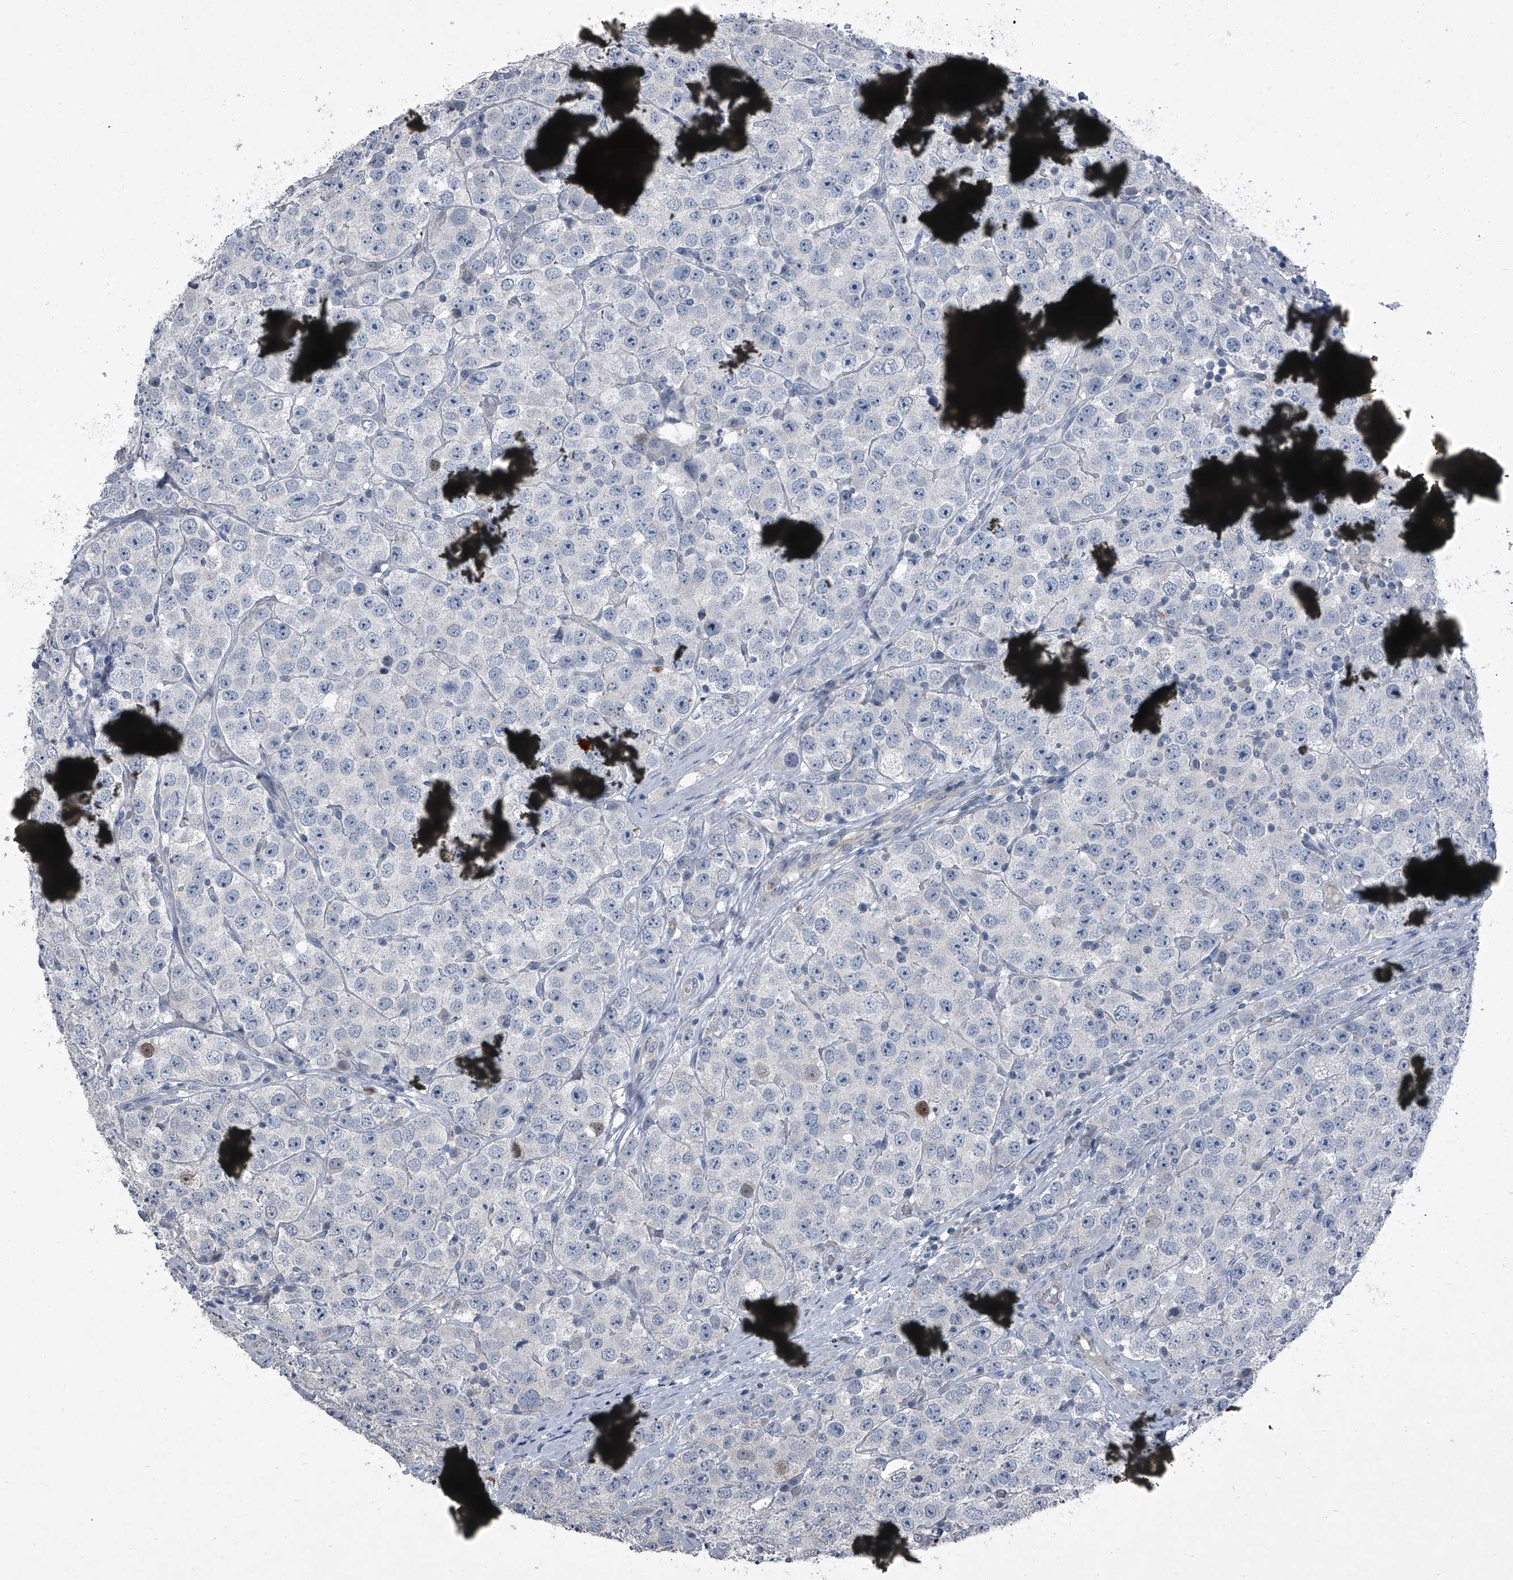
{"staining": {"intensity": "negative", "quantity": "none", "location": "none"}, "tissue": "testis cancer", "cell_type": "Tumor cells", "image_type": "cancer", "snomed": [{"axis": "morphology", "description": "Seminoma, NOS"}, {"axis": "topography", "description": "Testis"}], "caption": "Testis cancer (seminoma) stained for a protein using immunohistochemistry reveals no staining tumor cells.", "gene": "HEPHL1", "patient": {"sex": "male", "age": 28}}